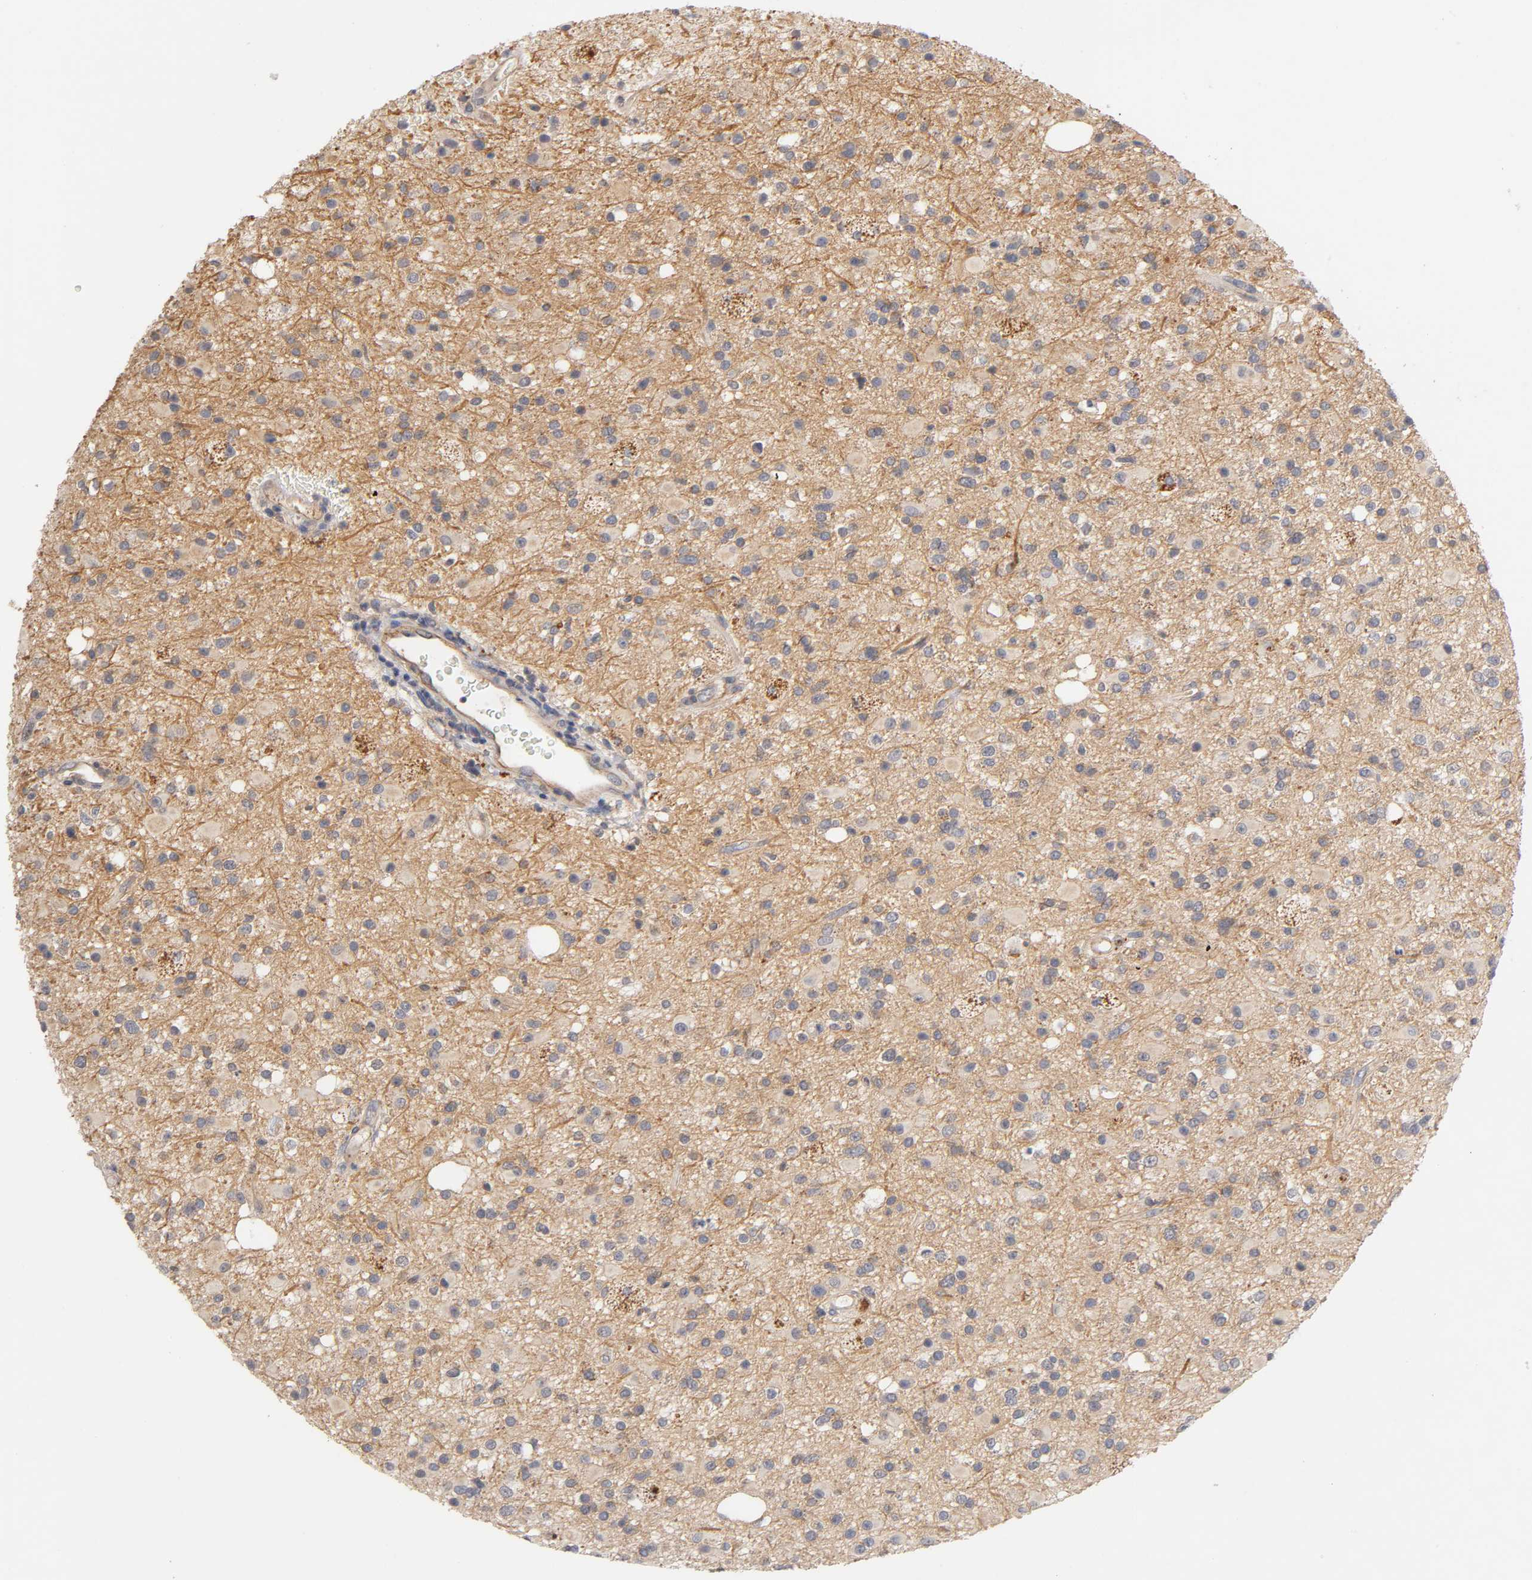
{"staining": {"intensity": "weak", "quantity": ">75%", "location": "cytoplasmic/membranous"}, "tissue": "glioma", "cell_type": "Tumor cells", "image_type": "cancer", "snomed": [{"axis": "morphology", "description": "Glioma, malignant, High grade"}, {"axis": "topography", "description": "Brain"}], "caption": "The immunohistochemical stain highlights weak cytoplasmic/membranous staining in tumor cells of malignant glioma (high-grade) tissue. Using DAB (3,3'-diaminobenzidine) (brown) and hematoxylin (blue) stains, captured at high magnification using brightfield microscopy.", "gene": "PDZD11", "patient": {"sex": "male", "age": 33}}